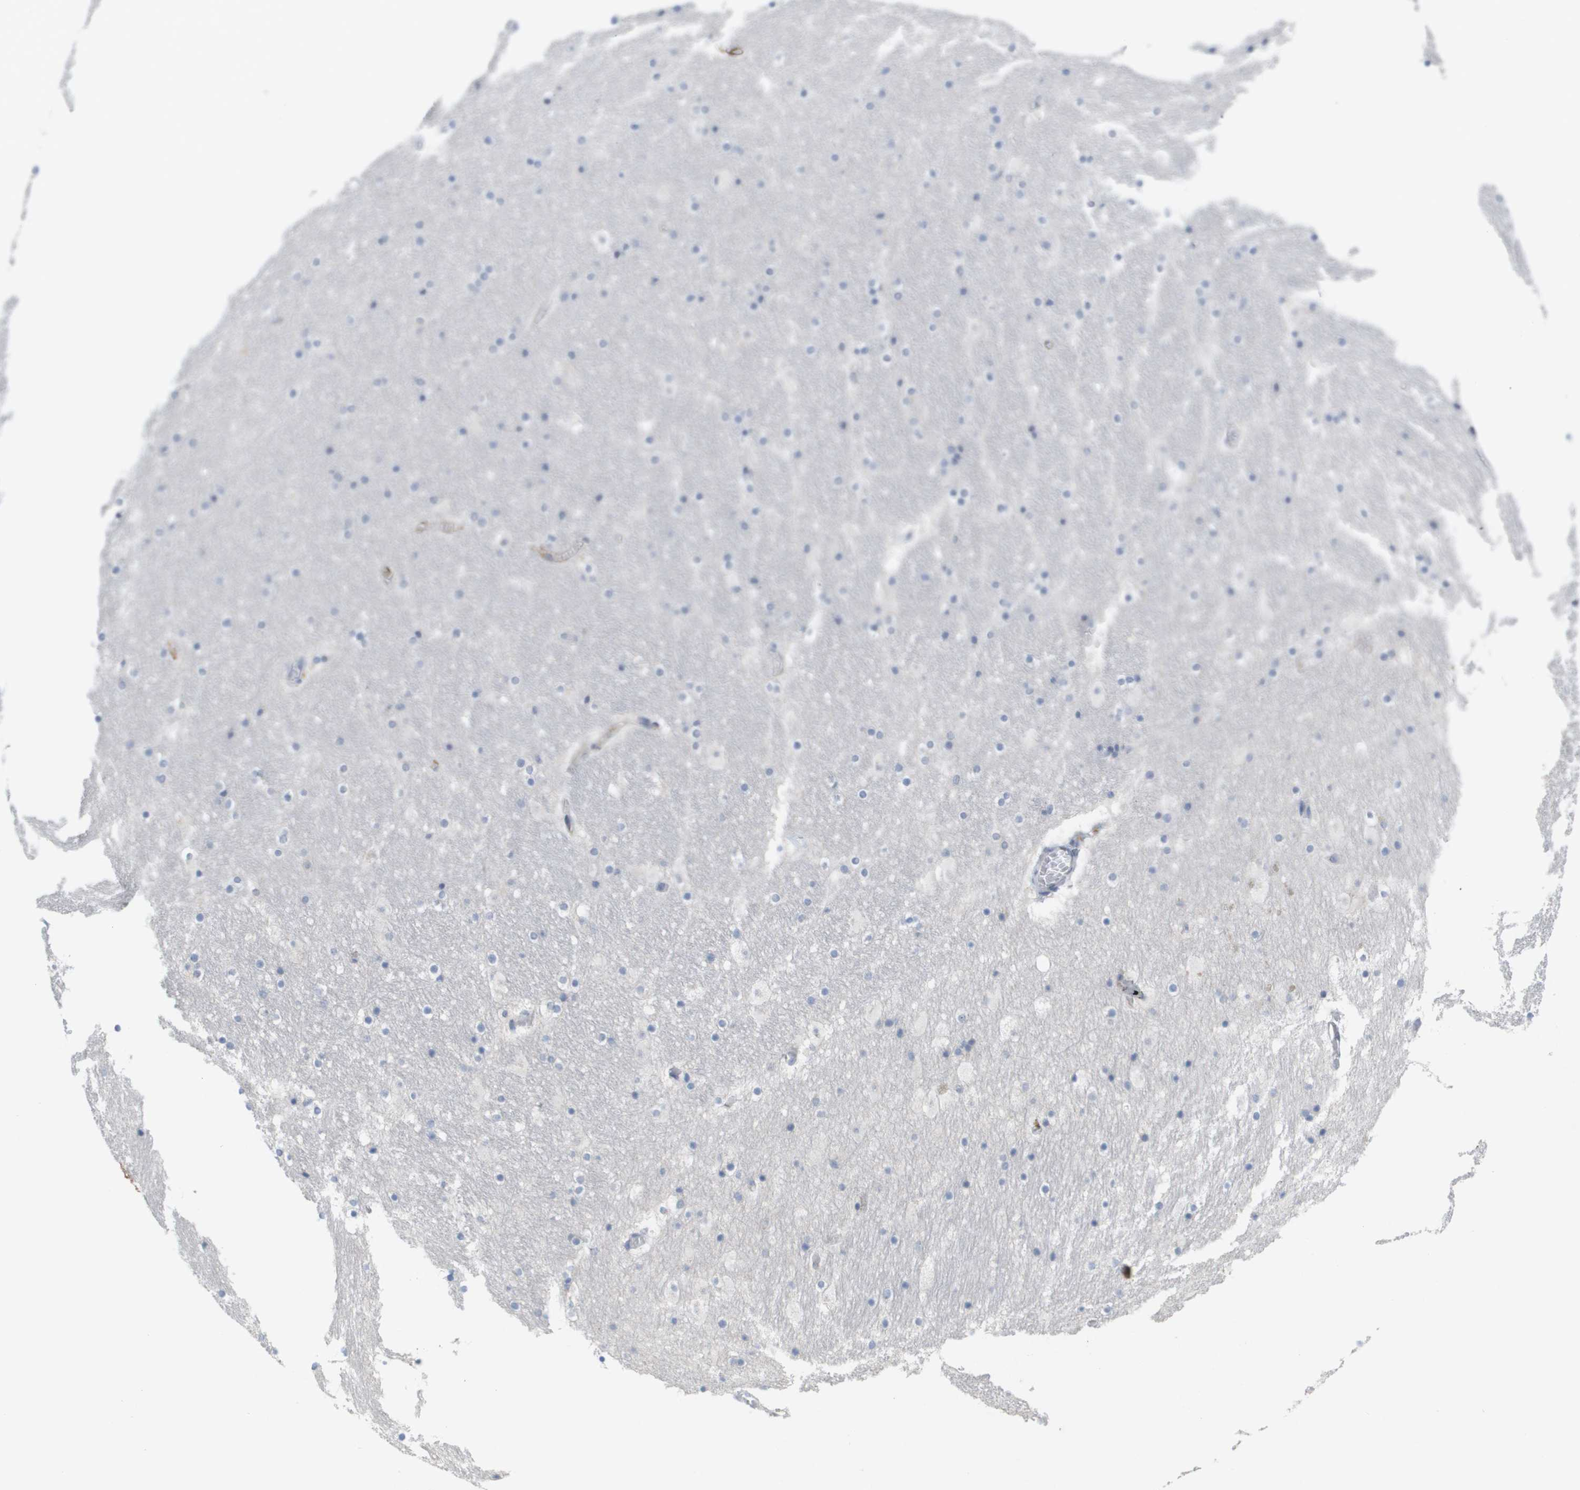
{"staining": {"intensity": "negative", "quantity": "none", "location": "none"}, "tissue": "hippocampus", "cell_type": "Glial cells", "image_type": "normal", "snomed": [{"axis": "morphology", "description": "Normal tissue, NOS"}, {"axis": "topography", "description": "Hippocampus"}], "caption": "Glial cells show no significant staining in unremarkable hippocampus. The staining is performed using DAB brown chromogen with nuclei counter-stained in using hematoxylin.", "gene": "ANGPT2", "patient": {"sex": "male", "age": 45}}